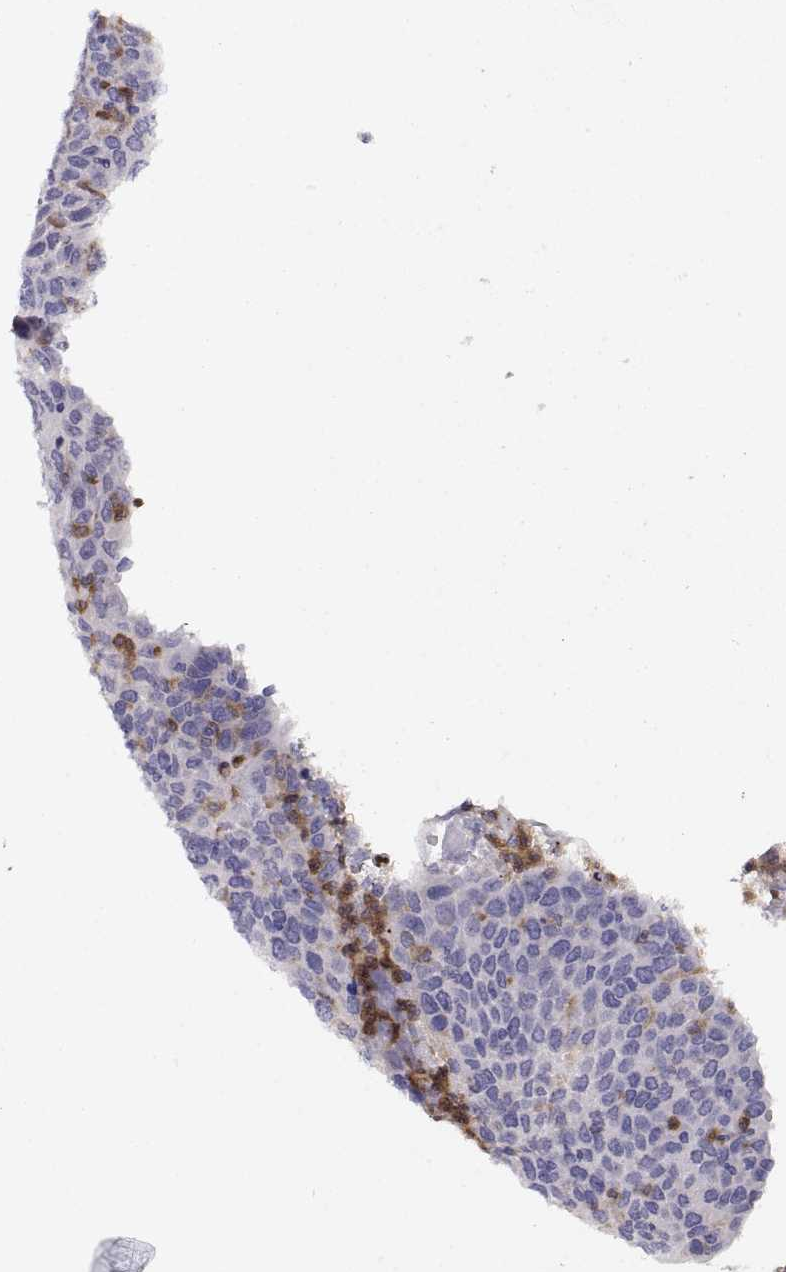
{"staining": {"intensity": "negative", "quantity": "none", "location": "none"}, "tissue": "cervical cancer", "cell_type": "Tumor cells", "image_type": "cancer", "snomed": [{"axis": "morphology", "description": "Squamous cell carcinoma, NOS"}, {"axis": "topography", "description": "Cervix"}], "caption": "There is no significant positivity in tumor cells of cervical squamous cell carcinoma. Brightfield microscopy of IHC stained with DAB (3,3'-diaminobenzidine) (brown) and hematoxylin (blue), captured at high magnification.", "gene": "DOK3", "patient": {"sex": "female", "age": 54}}